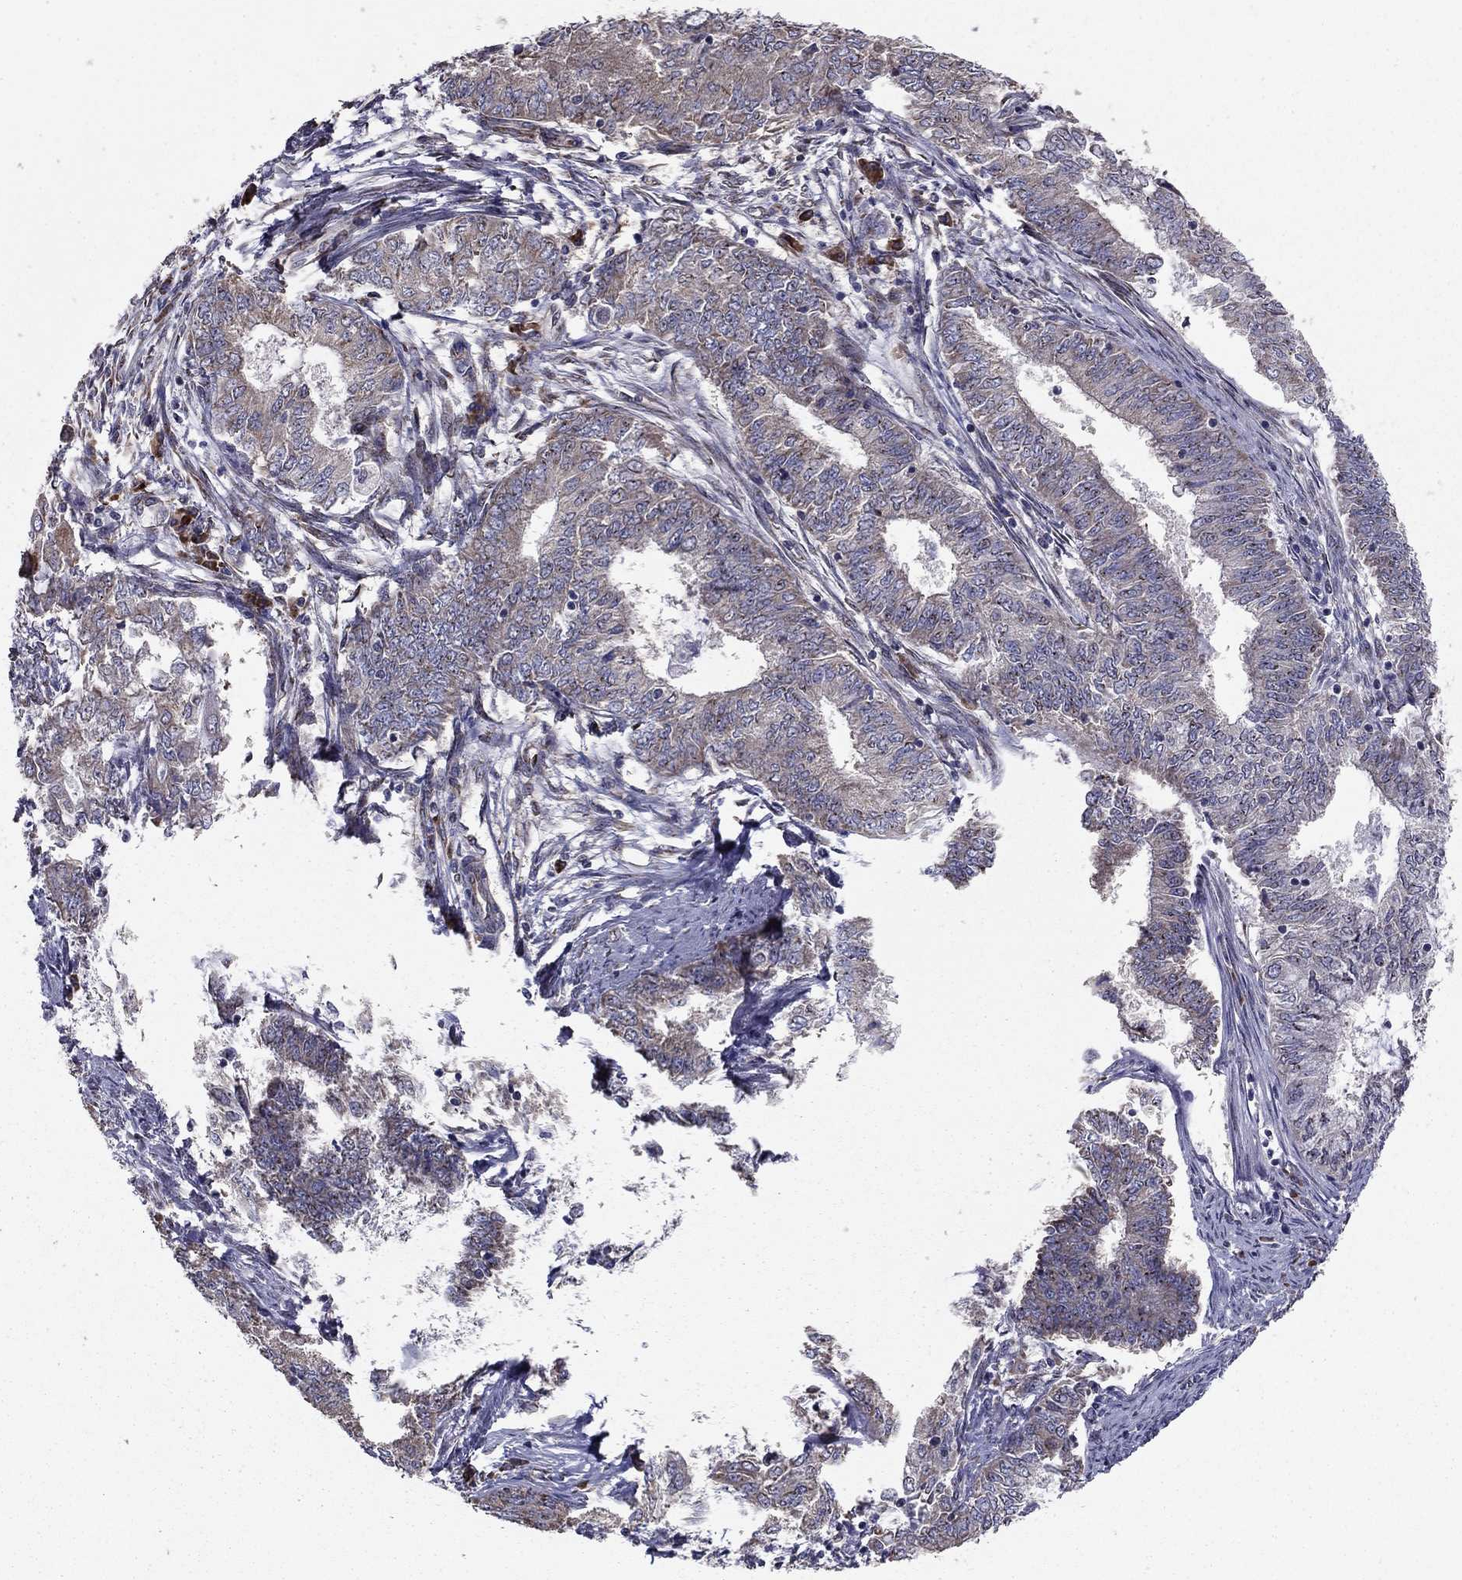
{"staining": {"intensity": "negative", "quantity": "none", "location": "none"}, "tissue": "endometrial cancer", "cell_type": "Tumor cells", "image_type": "cancer", "snomed": [{"axis": "morphology", "description": "Adenocarcinoma, NOS"}, {"axis": "topography", "description": "Endometrium"}], "caption": "A micrograph of human endometrial adenocarcinoma is negative for staining in tumor cells. (DAB (3,3'-diaminobenzidine) immunohistochemistry, high magnification).", "gene": "NKIRAS1", "patient": {"sex": "female", "age": 62}}